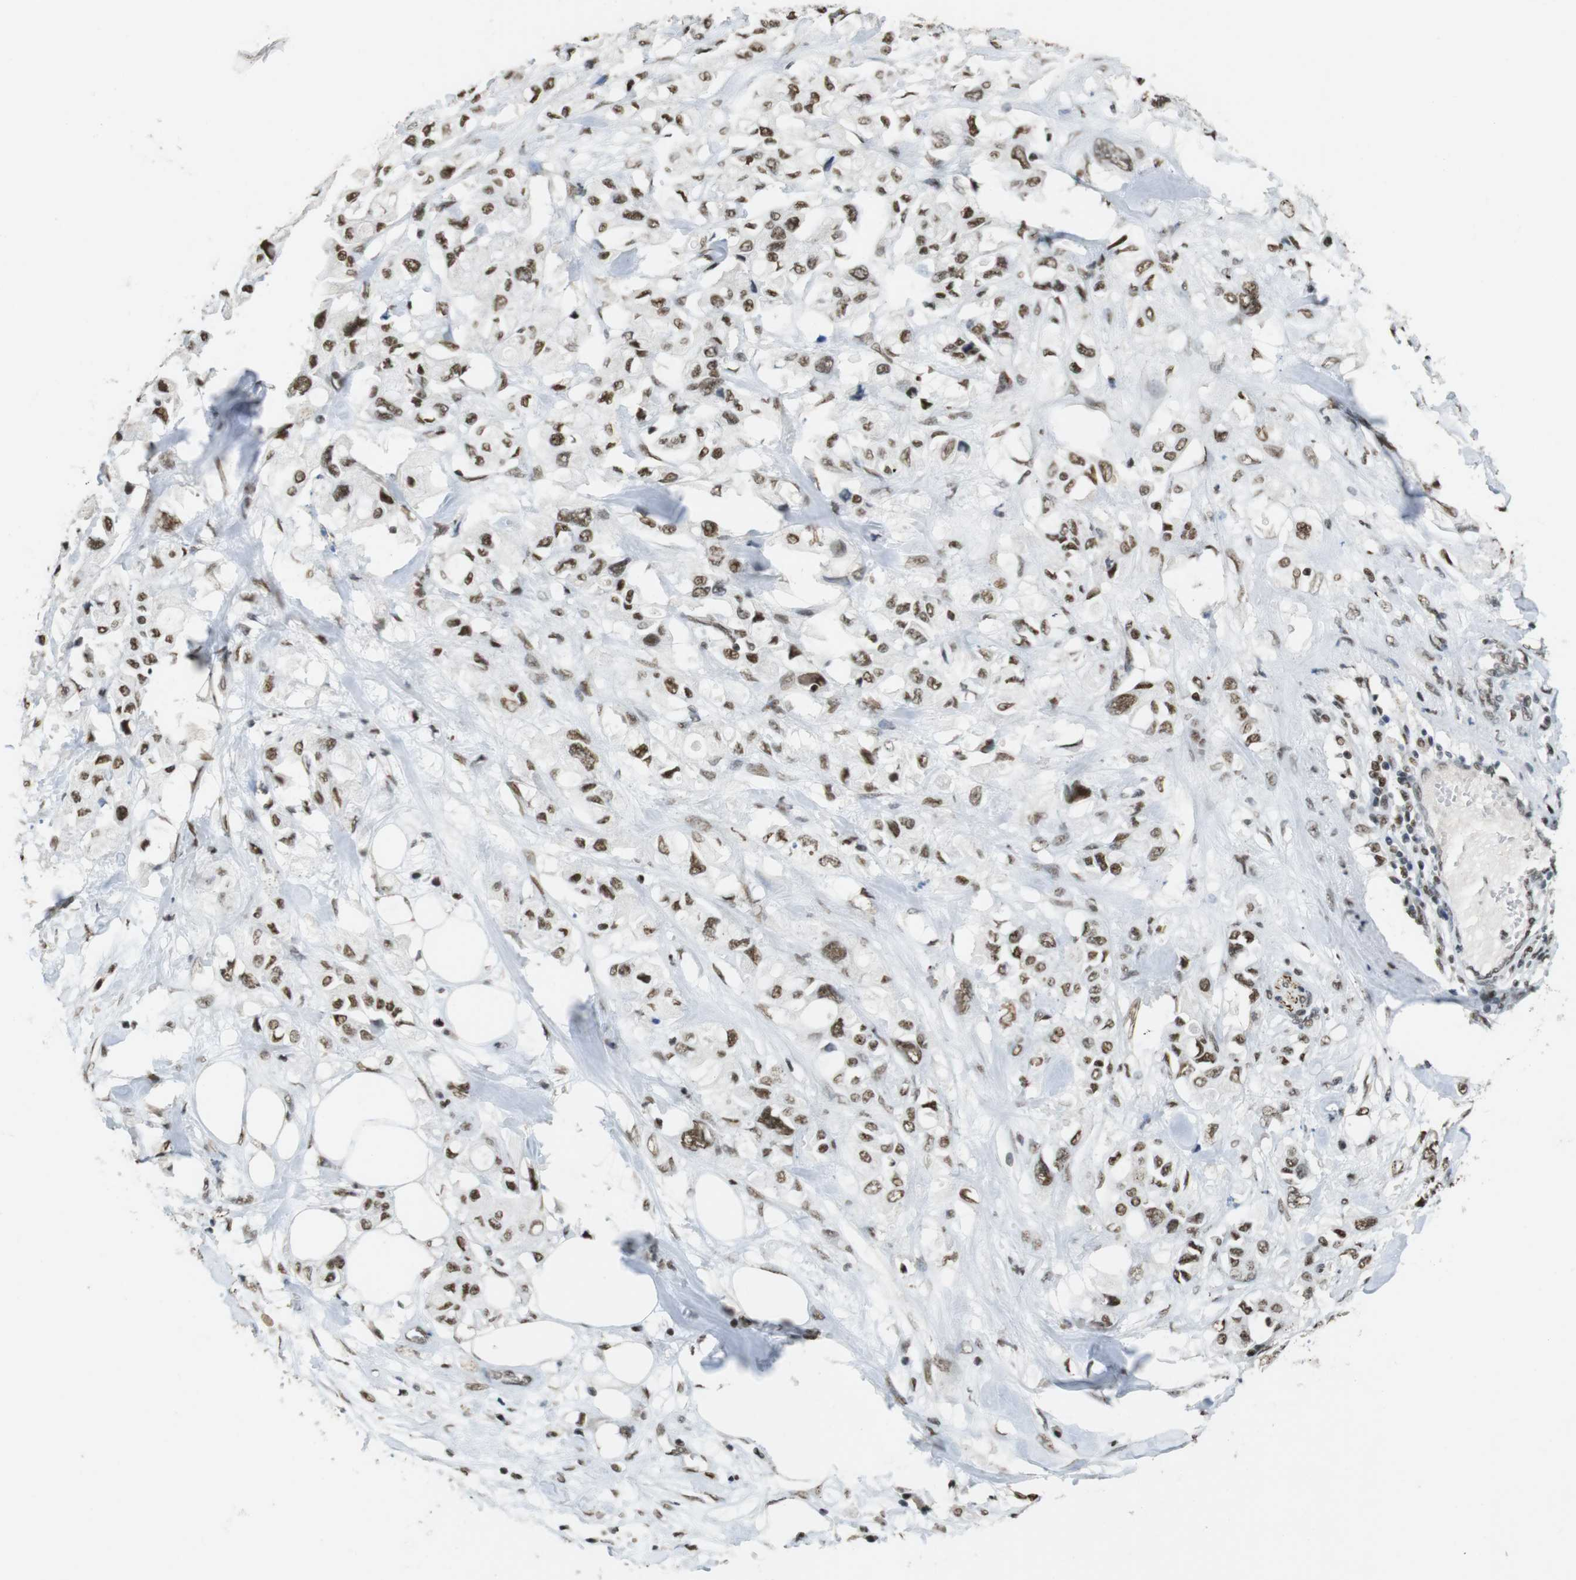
{"staining": {"intensity": "moderate", "quantity": ">75%", "location": "nuclear"}, "tissue": "pancreatic cancer", "cell_type": "Tumor cells", "image_type": "cancer", "snomed": [{"axis": "morphology", "description": "Adenocarcinoma, NOS"}, {"axis": "topography", "description": "Pancreas"}], "caption": "An image of human pancreatic cancer (adenocarcinoma) stained for a protein demonstrates moderate nuclear brown staining in tumor cells.", "gene": "CSNK2B", "patient": {"sex": "female", "age": 56}}